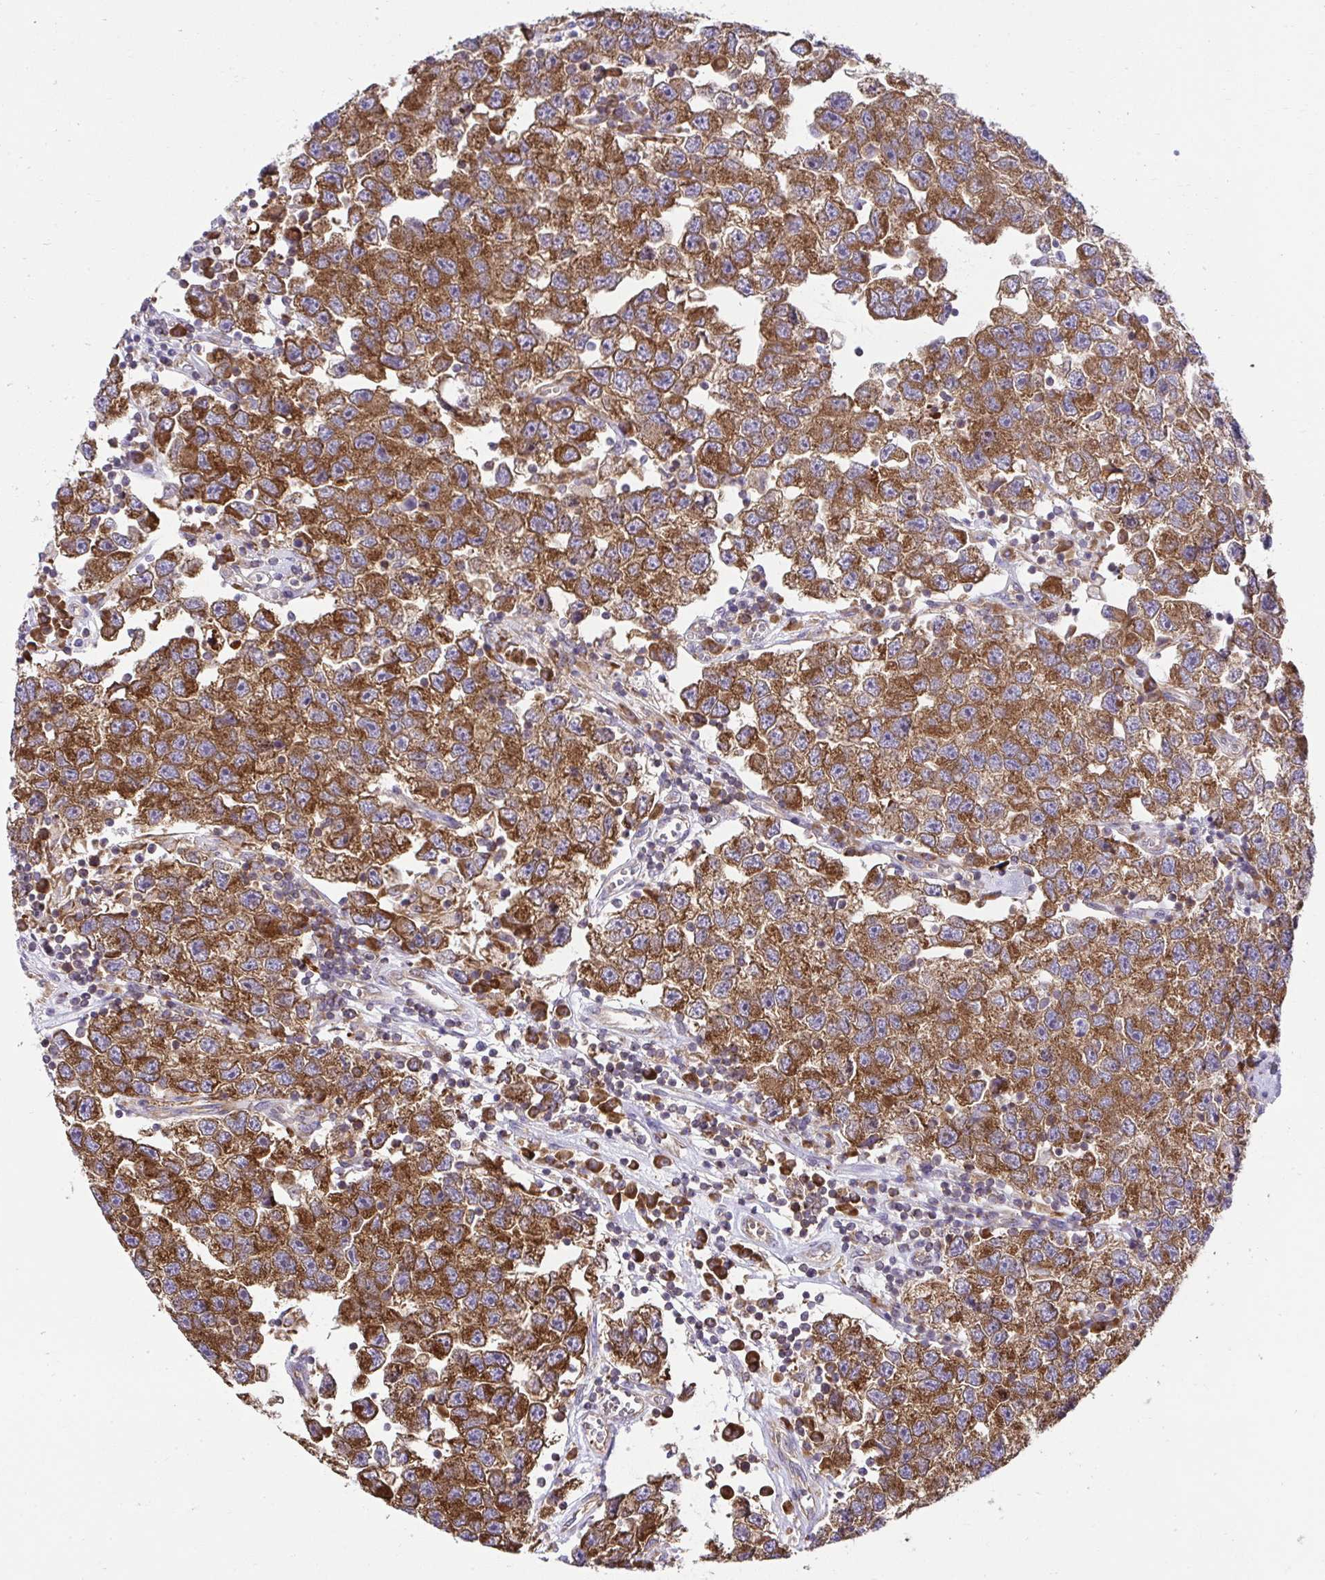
{"staining": {"intensity": "strong", "quantity": ">75%", "location": "cytoplasmic/membranous"}, "tissue": "testis cancer", "cell_type": "Tumor cells", "image_type": "cancer", "snomed": [{"axis": "morphology", "description": "Seminoma, NOS"}, {"axis": "topography", "description": "Testis"}], "caption": "Human testis cancer stained with a brown dye shows strong cytoplasmic/membranous positive staining in about >75% of tumor cells.", "gene": "RPS7", "patient": {"sex": "male", "age": 26}}